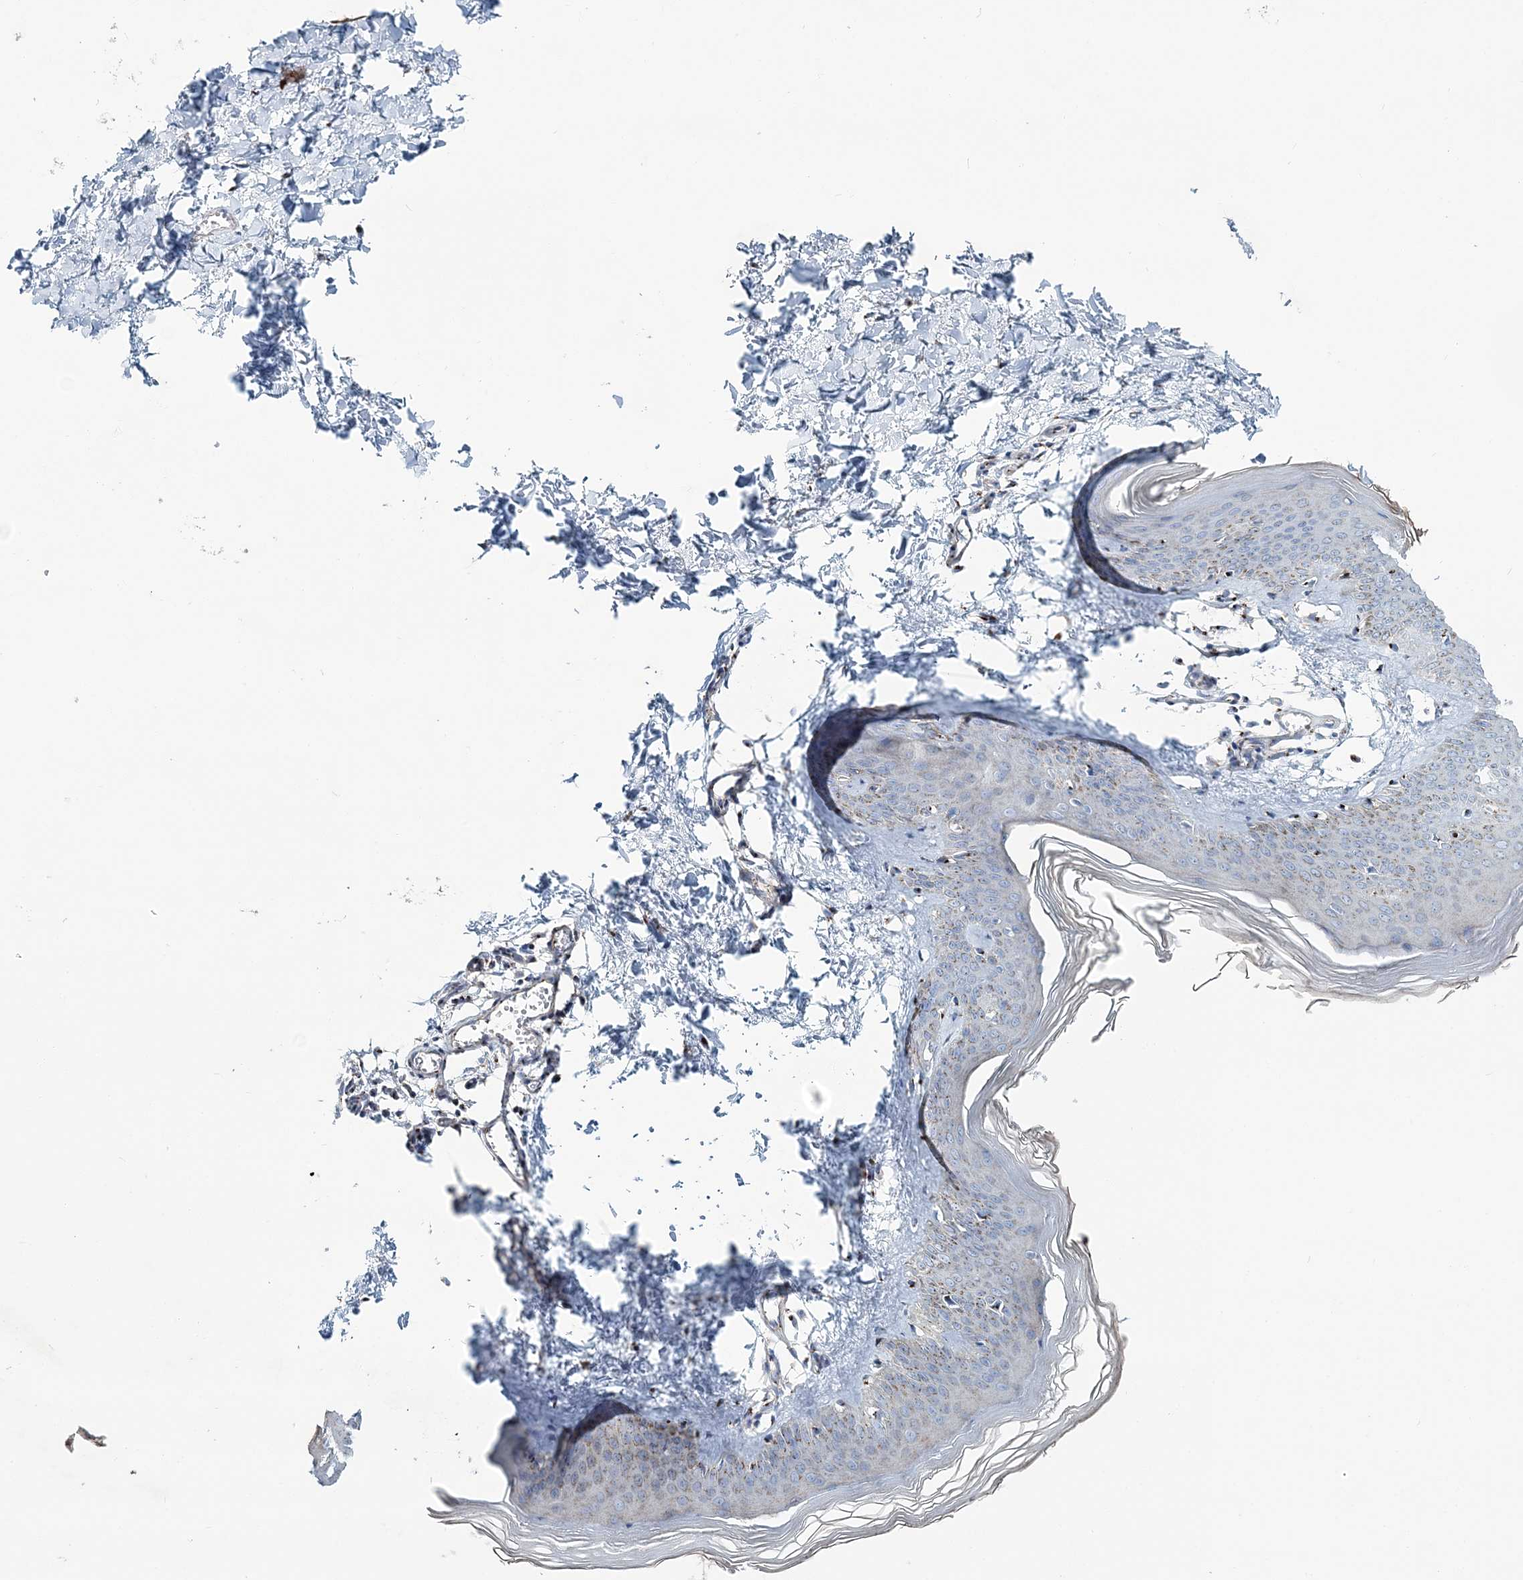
{"staining": {"intensity": "negative", "quantity": "none", "location": "none"}, "tissue": "skin", "cell_type": "Fibroblasts", "image_type": "normal", "snomed": [{"axis": "morphology", "description": "Normal tissue, NOS"}, {"axis": "topography", "description": "Skin"}], "caption": "The image displays no staining of fibroblasts in unremarkable skin. (DAB IHC, high magnification).", "gene": "MAN1A2", "patient": {"sex": "female", "age": 27}}